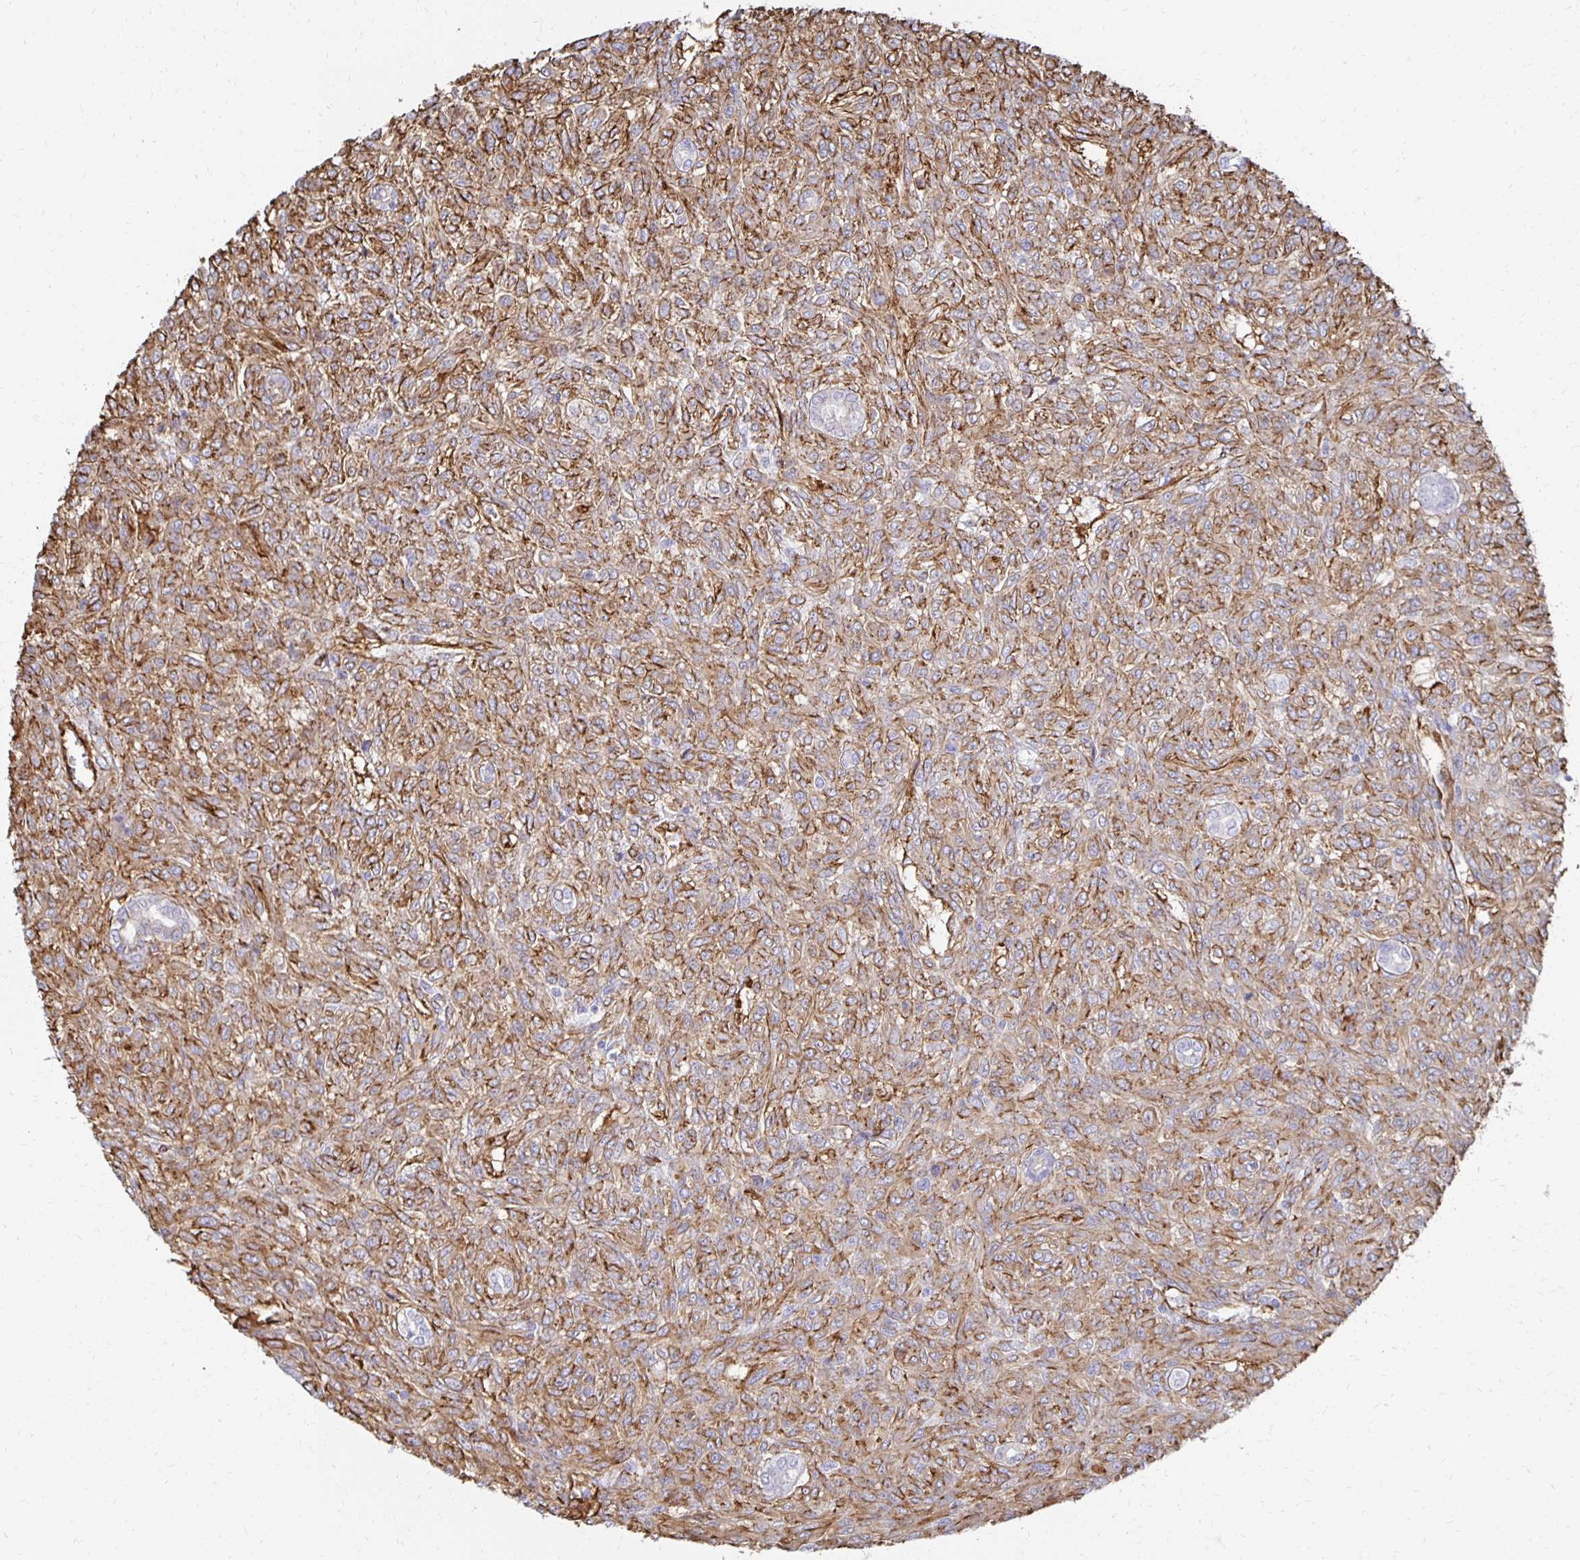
{"staining": {"intensity": "weak", "quantity": ">75%", "location": "cytoplasmic/membranous"}, "tissue": "renal cancer", "cell_type": "Tumor cells", "image_type": "cancer", "snomed": [{"axis": "morphology", "description": "Adenocarcinoma, NOS"}, {"axis": "topography", "description": "Kidney"}], "caption": "Brown immunohistochemical staining in human renal adenocarcinoma exhibits weak cytoplasmic/membranous expression in about >75% of tumor cells. The protein of interest is shown in brown color, while the nuclei are stained blue.", "gene": "VIPR2", "patient": {"sex": "male", "age": 58}}